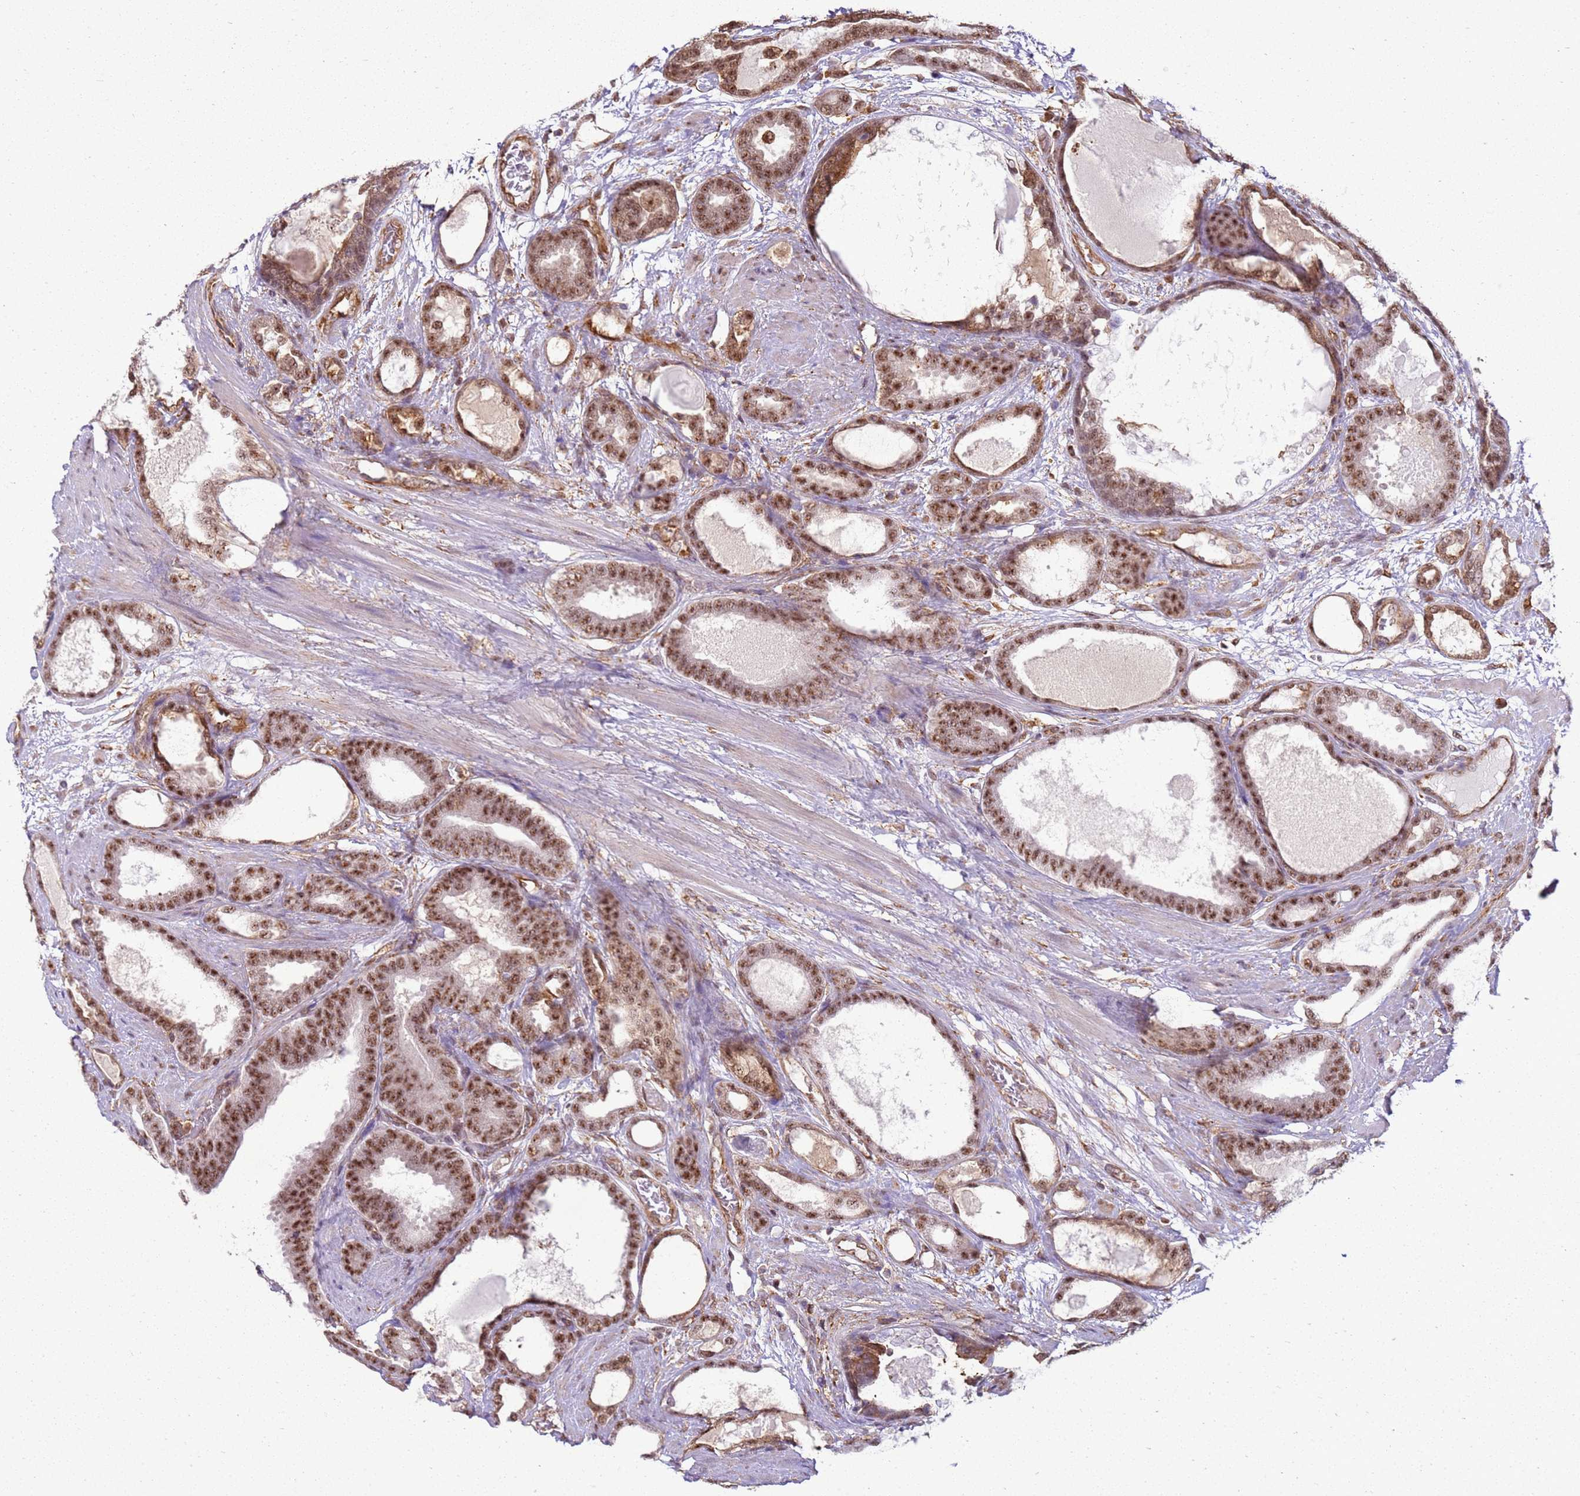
{"staining": {"intensity": "moderate", "quantity": ">75%", "location": "nuclear"}, "tissue": "prostate cancer", "cell_type": "Tumor cells", "image_type": "cancer", "snomed": [{"axis": "morphology", "description": "Adenocarcinoma, High grade"}, {"axis": "topography", "description": "Prostate"}], "caption": "A high-resolution histopathology image shows immunohistochemistry (IHC) staining of prostate cancer (adenocarcinoma (high-grade)), which displays moderate nuclear positivity in approximately >75% of tumor cells.", "gene": "GABRE", "patient": {"sex": "male", "age": 60}}